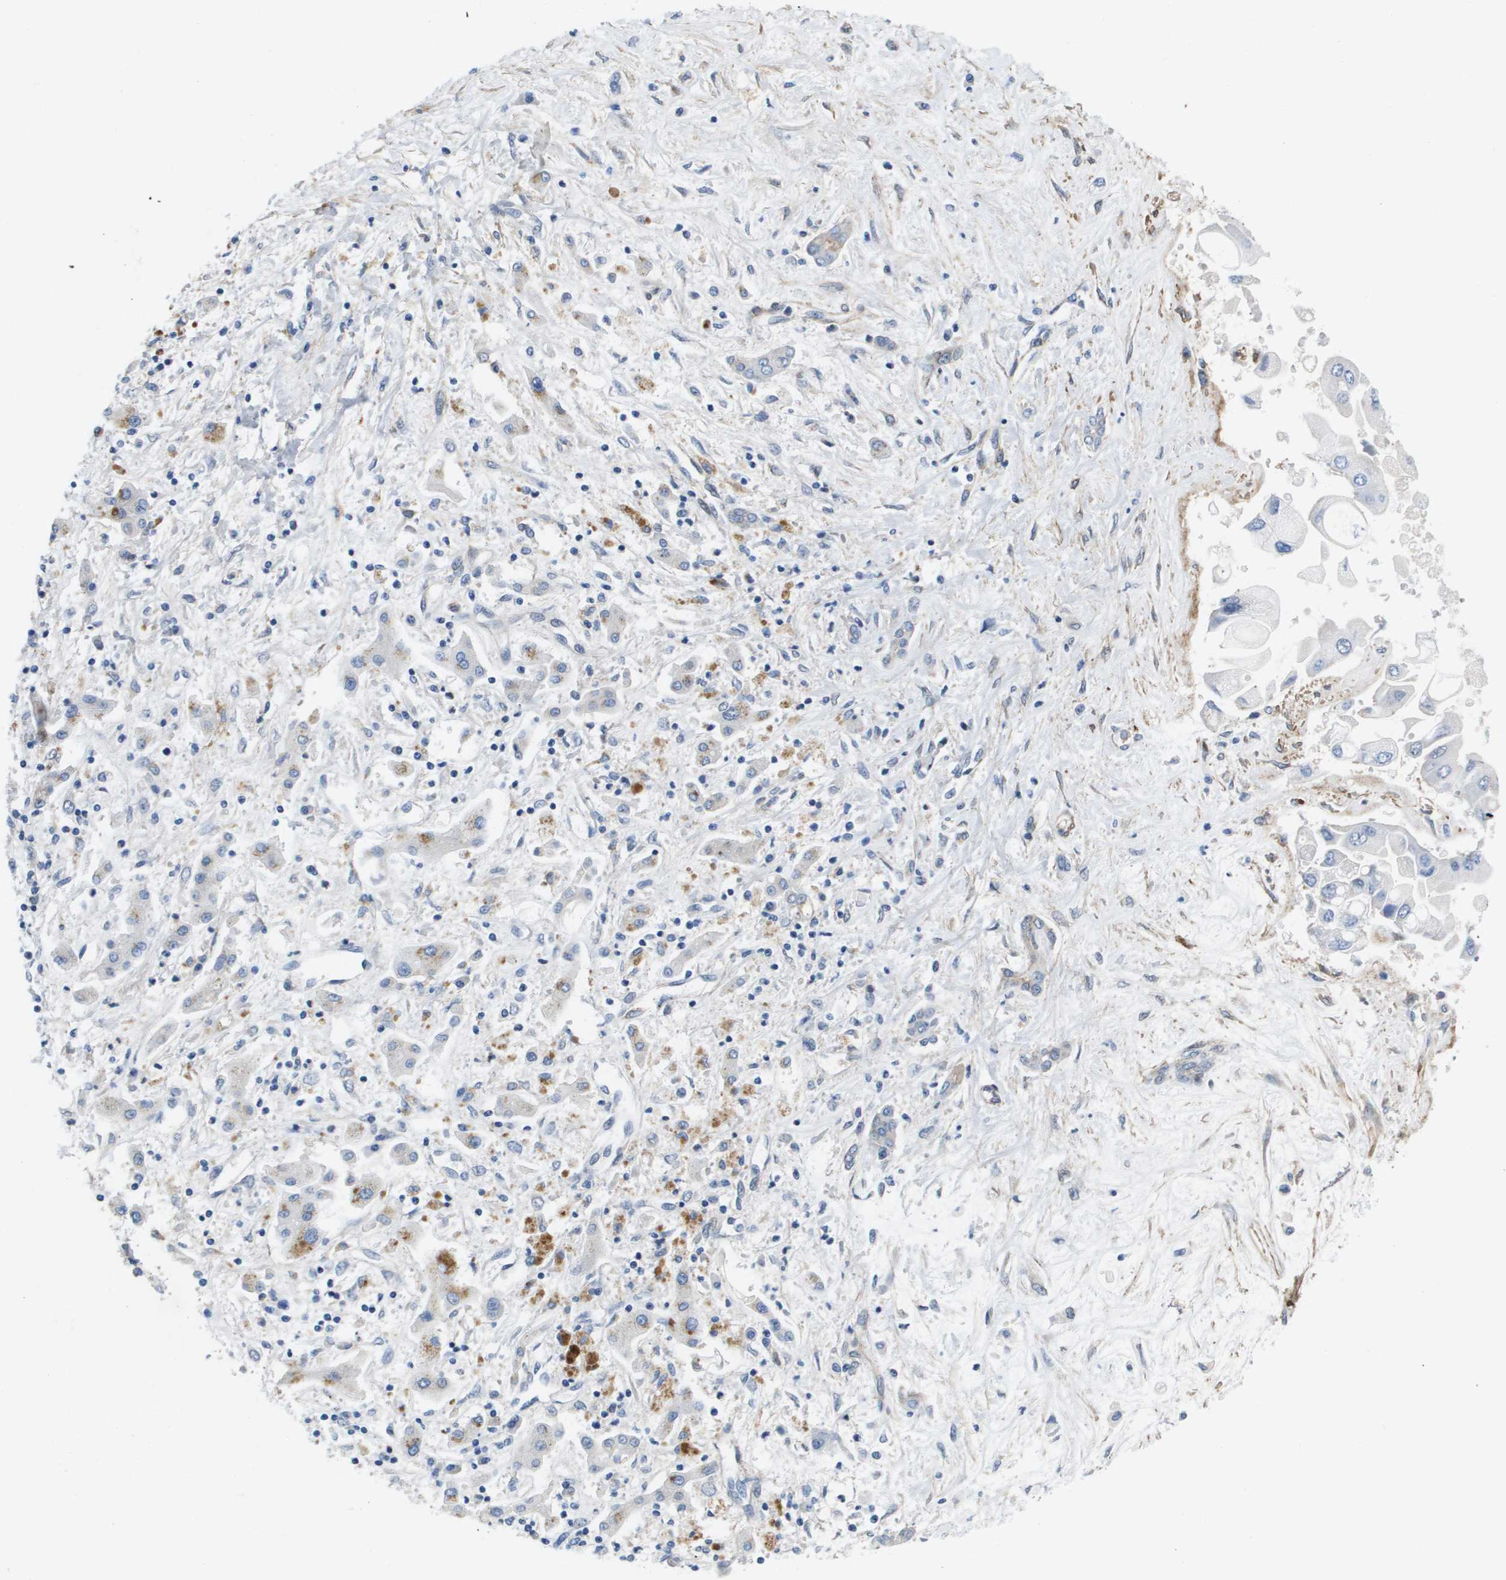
{"staining": {"intensity": "negative", "quantity": "none", "location": "none"}, "tissue": "liver cancer", "cell_type": "Tumor cells", "image_type": "cancer", "snomed": [{"axis": "morphology", "description": "Cholangiocarcinoma"}, {"axis": "topography", "description": "Liver"}], "caption": "This is an IHC histopathology image of cholangiocarcinoma (liver). There is no positivity in tumor cells.", "gene": "LPP", "patient": {"sex": "male", "age": 50}}